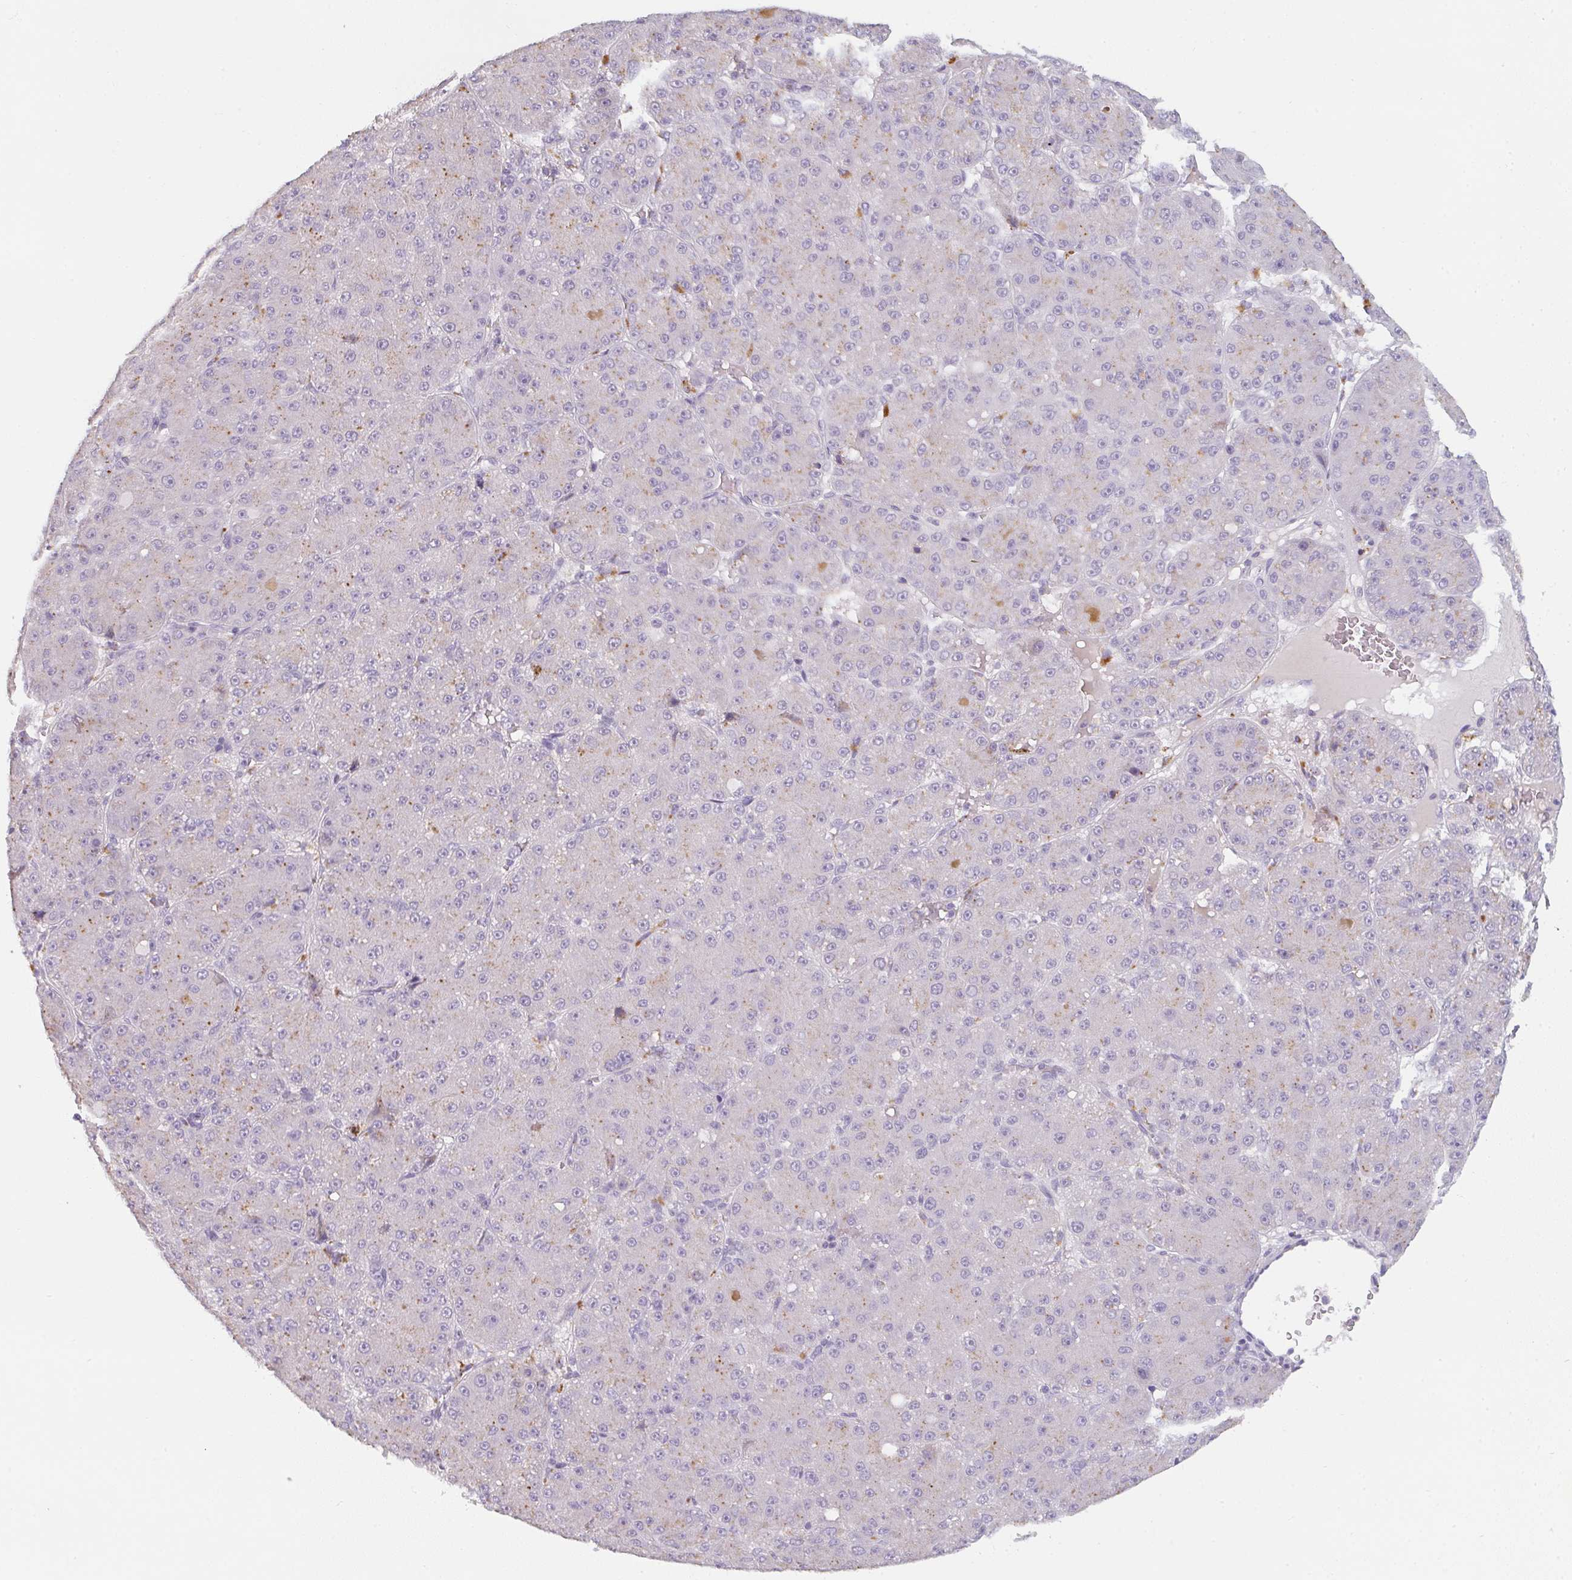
{"staining": {"intensity": "negative", "quantity": "none", "location": "none"}, "tissue": "liver cancer", "cell_type": "Tumor cells", "image_type": "cancer", "snomed": [{"axis": "morphology", "description": "Carcinoma, Hepatocellular, NOS"}, {"axis": "topography", "description": "Liver"}], "caption": "Tumor cells show no significant protein positivity in liver cancer.", "gene": "C1QTNF8", "patient": {"sex": "male", "age": 67}}